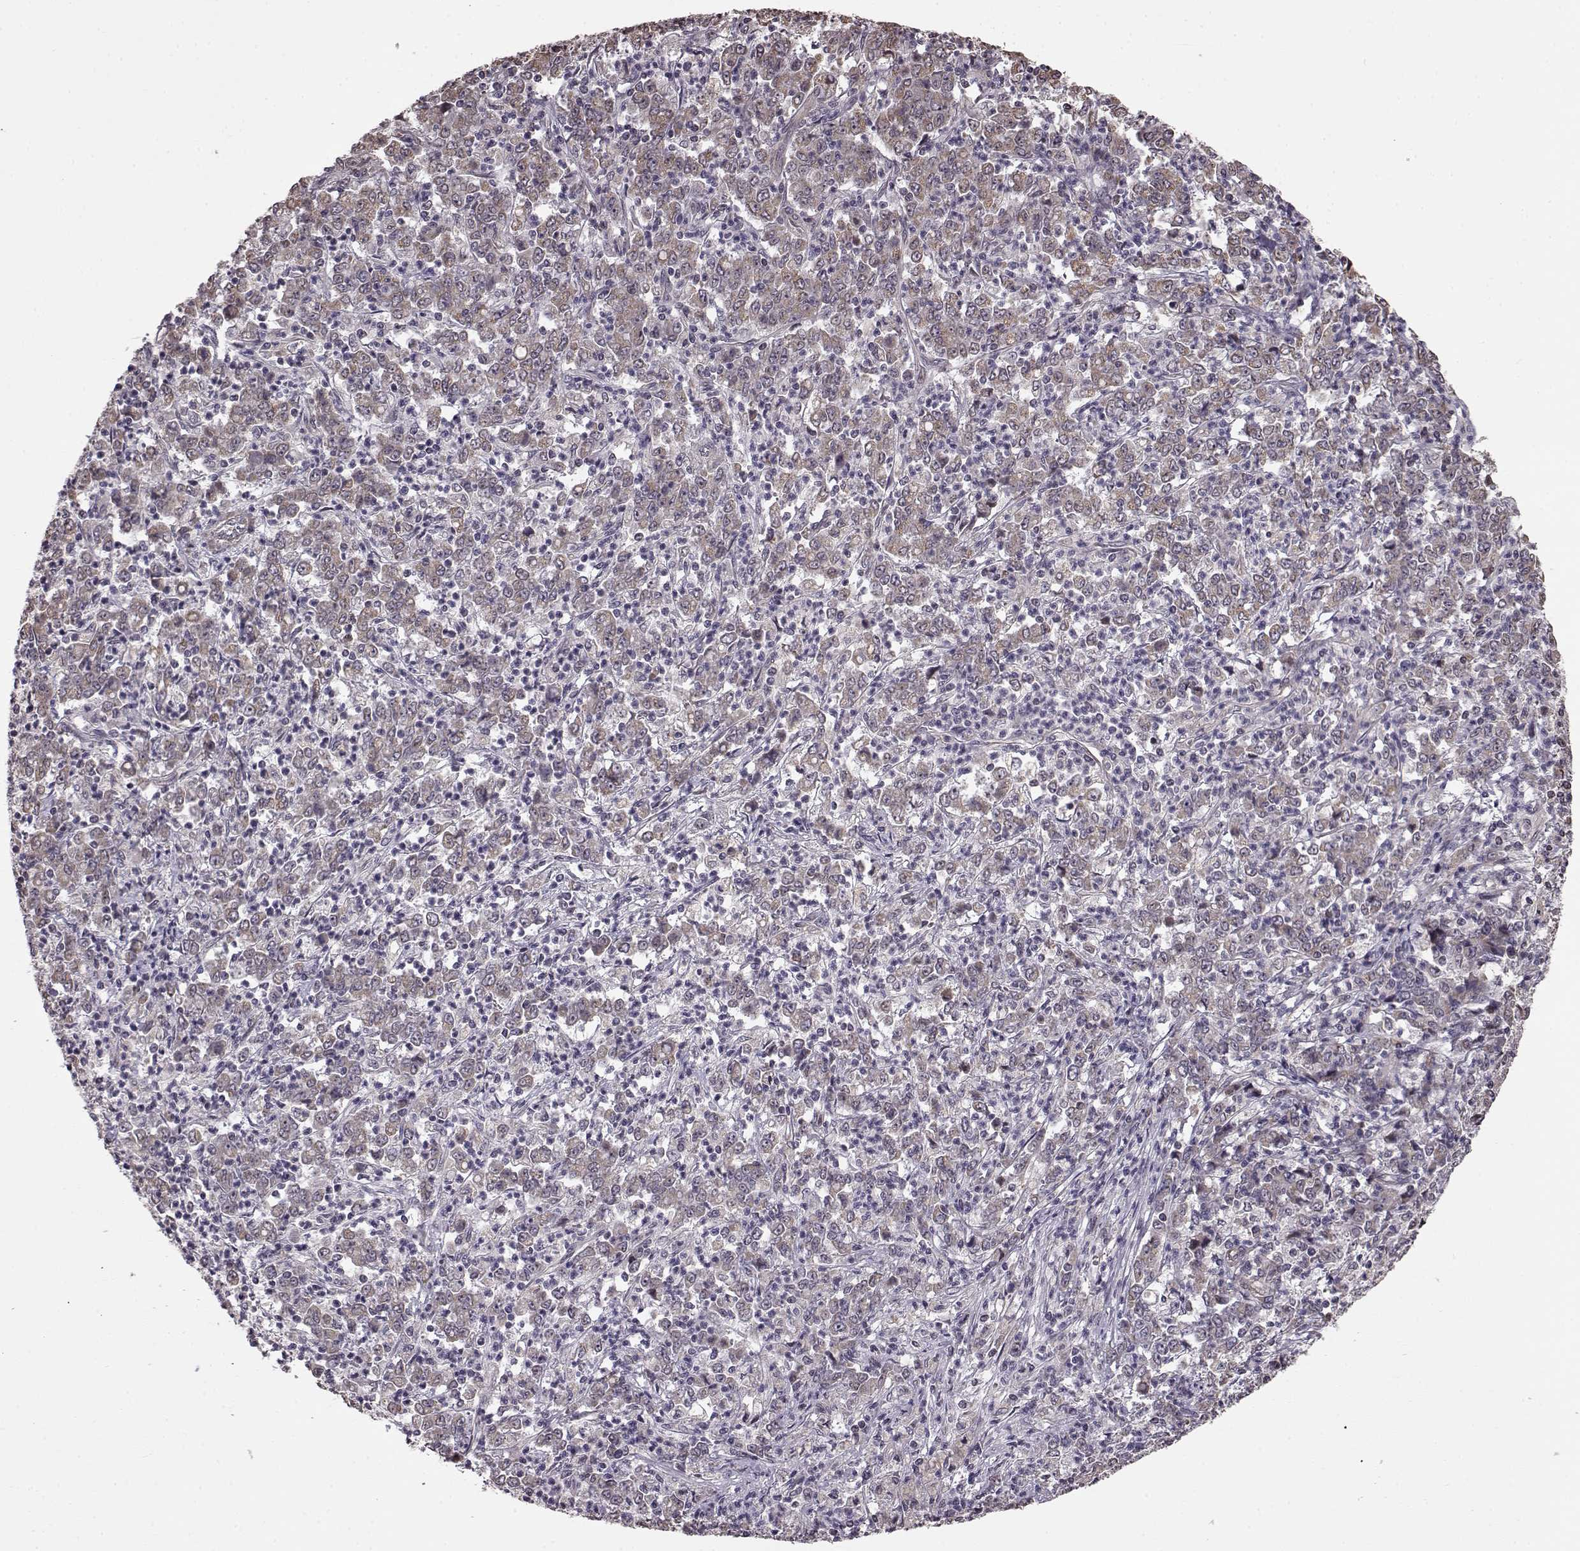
{"staining": {"intensity": "weak", "quantity": "25%-75%", "location": "cytoplasmic/membranous"}, "tissue": "stomach cancer", "cell_type": "Tumor cells", "image_type": "cancer", "snomed": [{"axis": "morphology", "description": "Adenocarcinoma, NOS"}, {"axis": "topography", "description": "Stomach, lower"}], "caption": "IHC image of adenocarcinoma (stomach) stained for a protein (brown), which shows low levels of weak cytoplasmic/membranous staining in approximately 25%-75% of tumor cells.", "gene": "BACH2", "patient": {"sex": "female", "age": 71}}